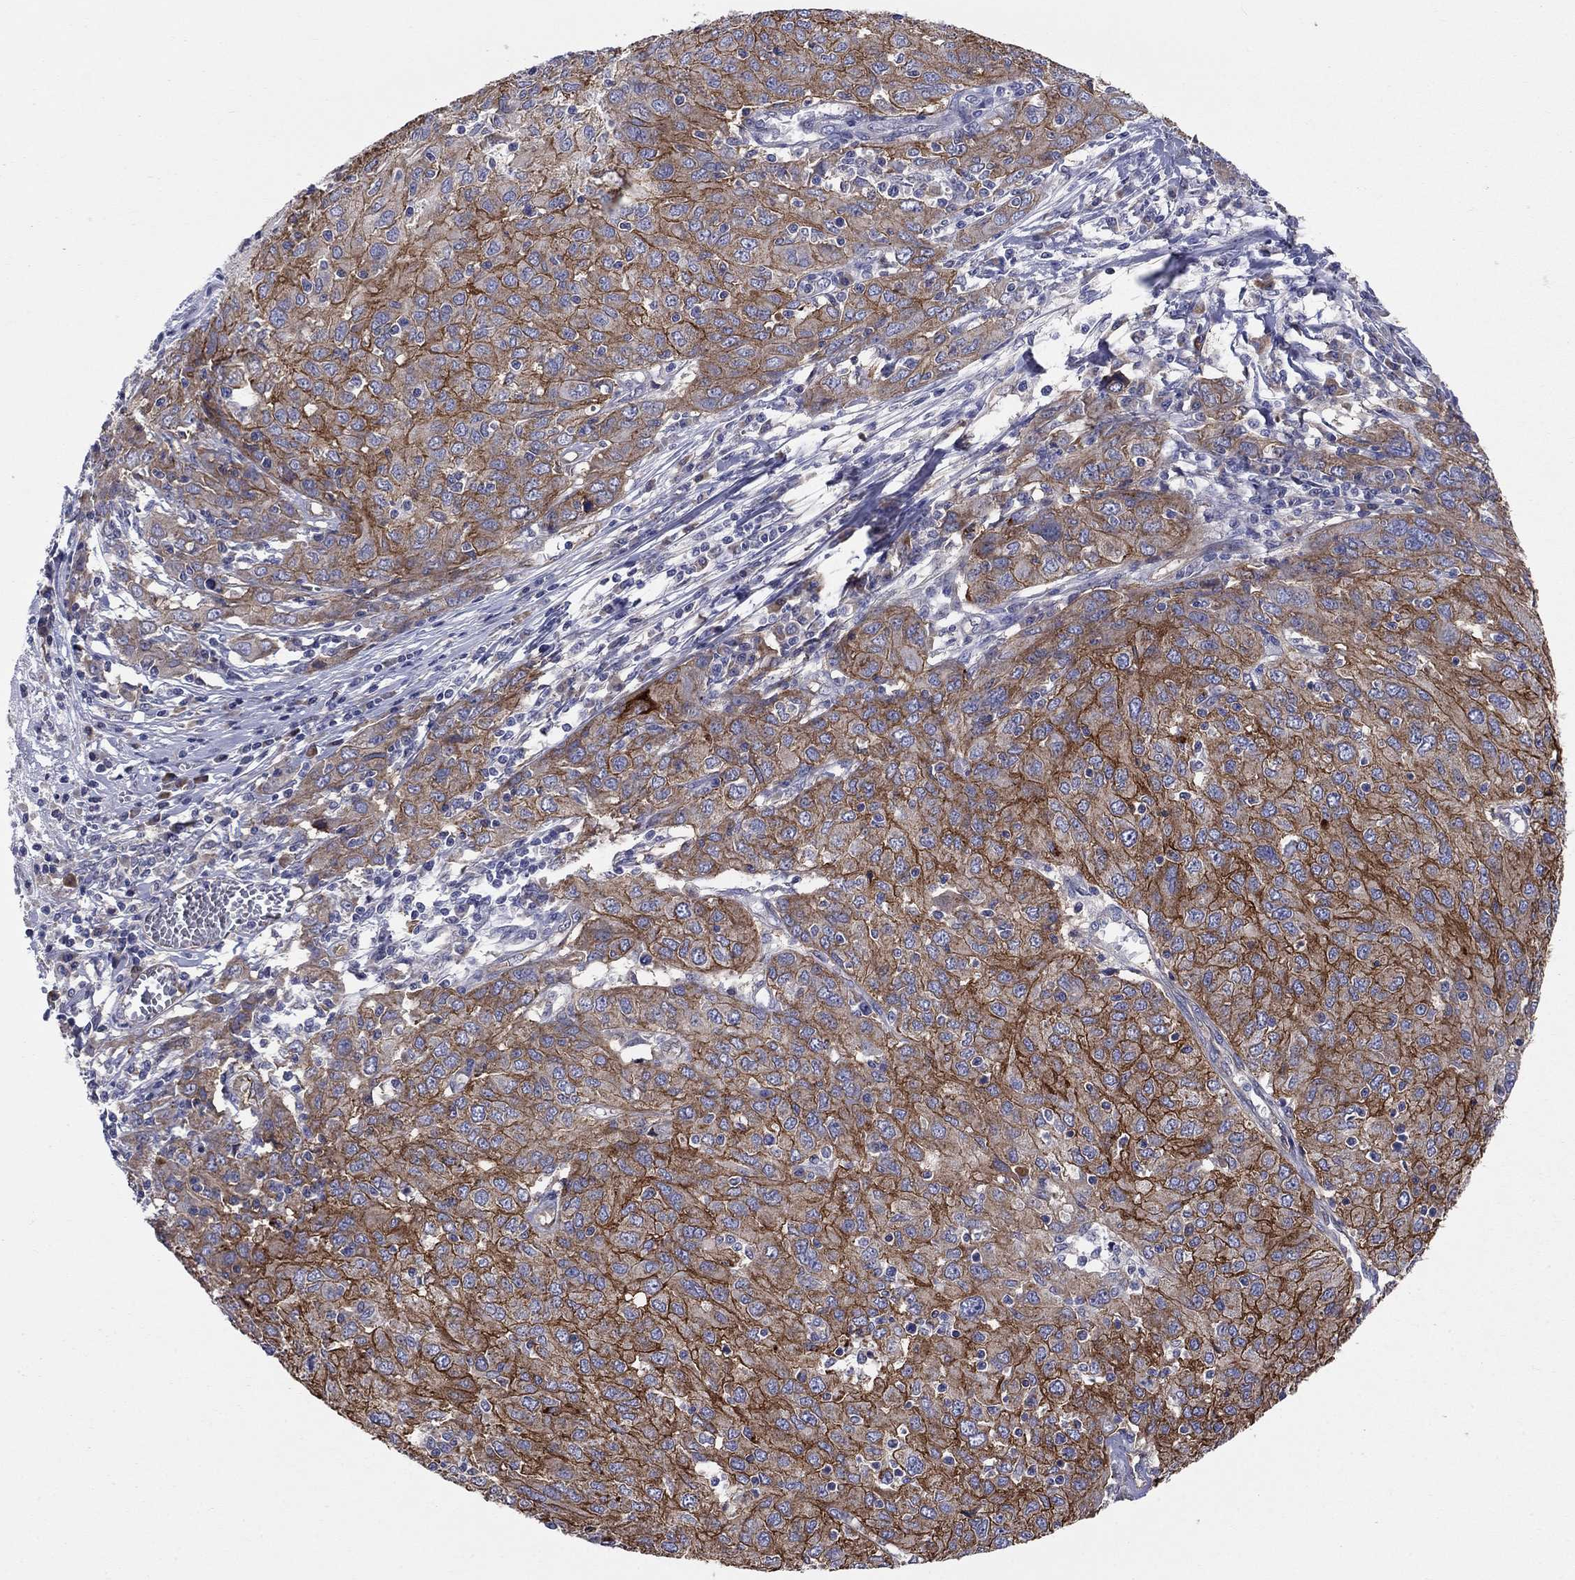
{"staining": {"intensity": "strong", "quantity": ">75%", "location": "cytoplasmic/membranous"}, "tissue": "ovarian cancer", "cell_type": "Tumor cells", "image_type": "cancer", "snomed": [{"axis": "morphology", "description": "Carcinoma, endometroid"}, {"axis": "topography", "description": "Ovary"}], "caption": "Endometroid carcinoma (ovarian) stained for a protein (brown) demonstrates strong cytoplasmic/membranous positive expression in approximately >75% of tumor cells.", "gene": "EMP2", "patient": {"sex": "female", "age": 50}}